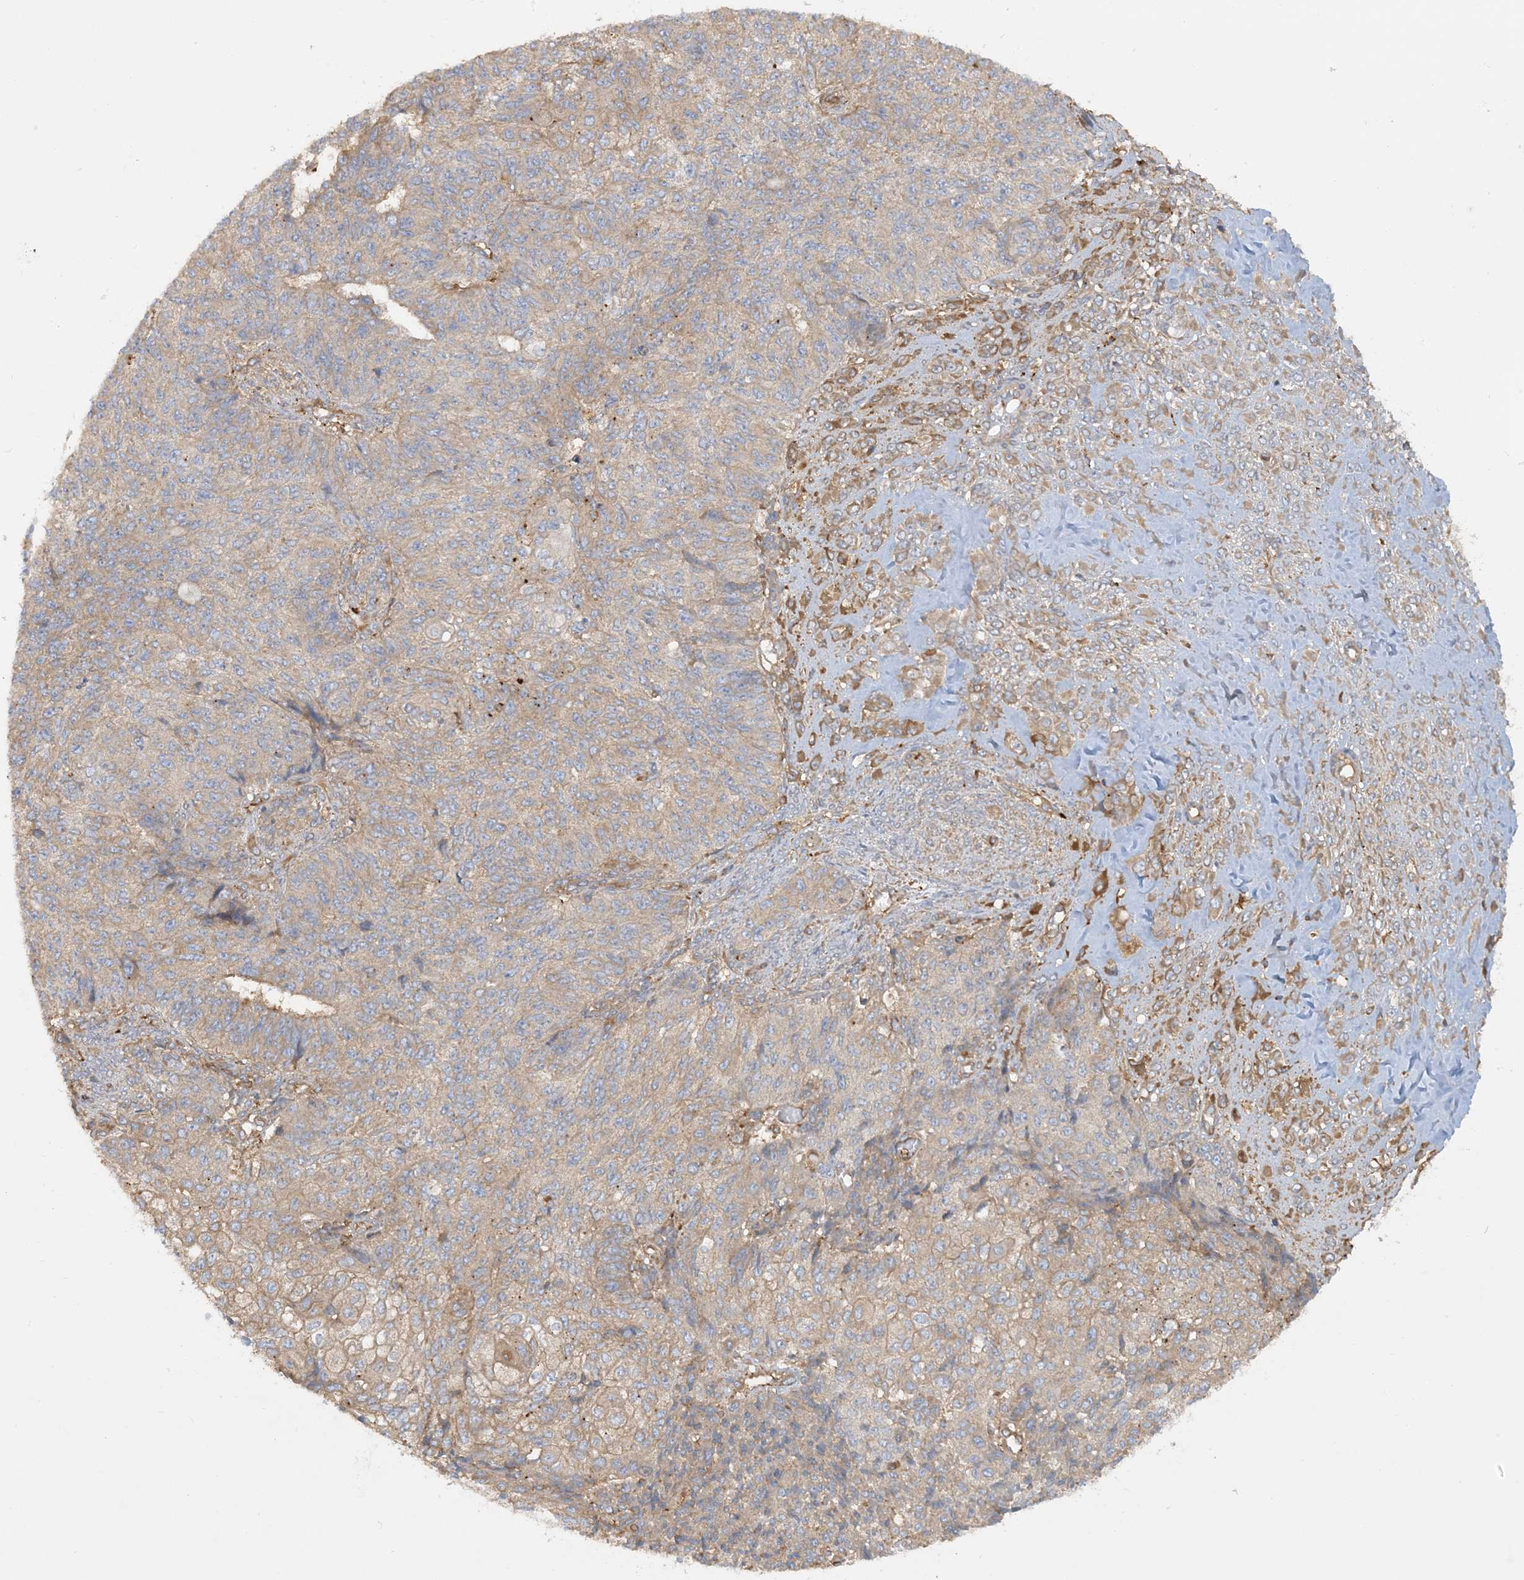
{"staining": {"intensity": "weak", "quantity": ">75%", "location": "cytoplasmic/membranous"}, "tissue": "endometrial cancer", "cell_type": "Tumor cells", "image_type": "cancer", "snomed": [{"axis": "morphology", "description": "Adenocarcinoma, NOS"}, {"axis": "topography", "description": "Endometrium"}], "caption": "DAB immunohistochemical staining of human endometrial adenocarcinoma demonstrates weak cytoplasmic/membranous protein positivity in about >75% of tumor cells.", "gene": "SFMBT2", "patient": {"sex": "female", "age": 32}}